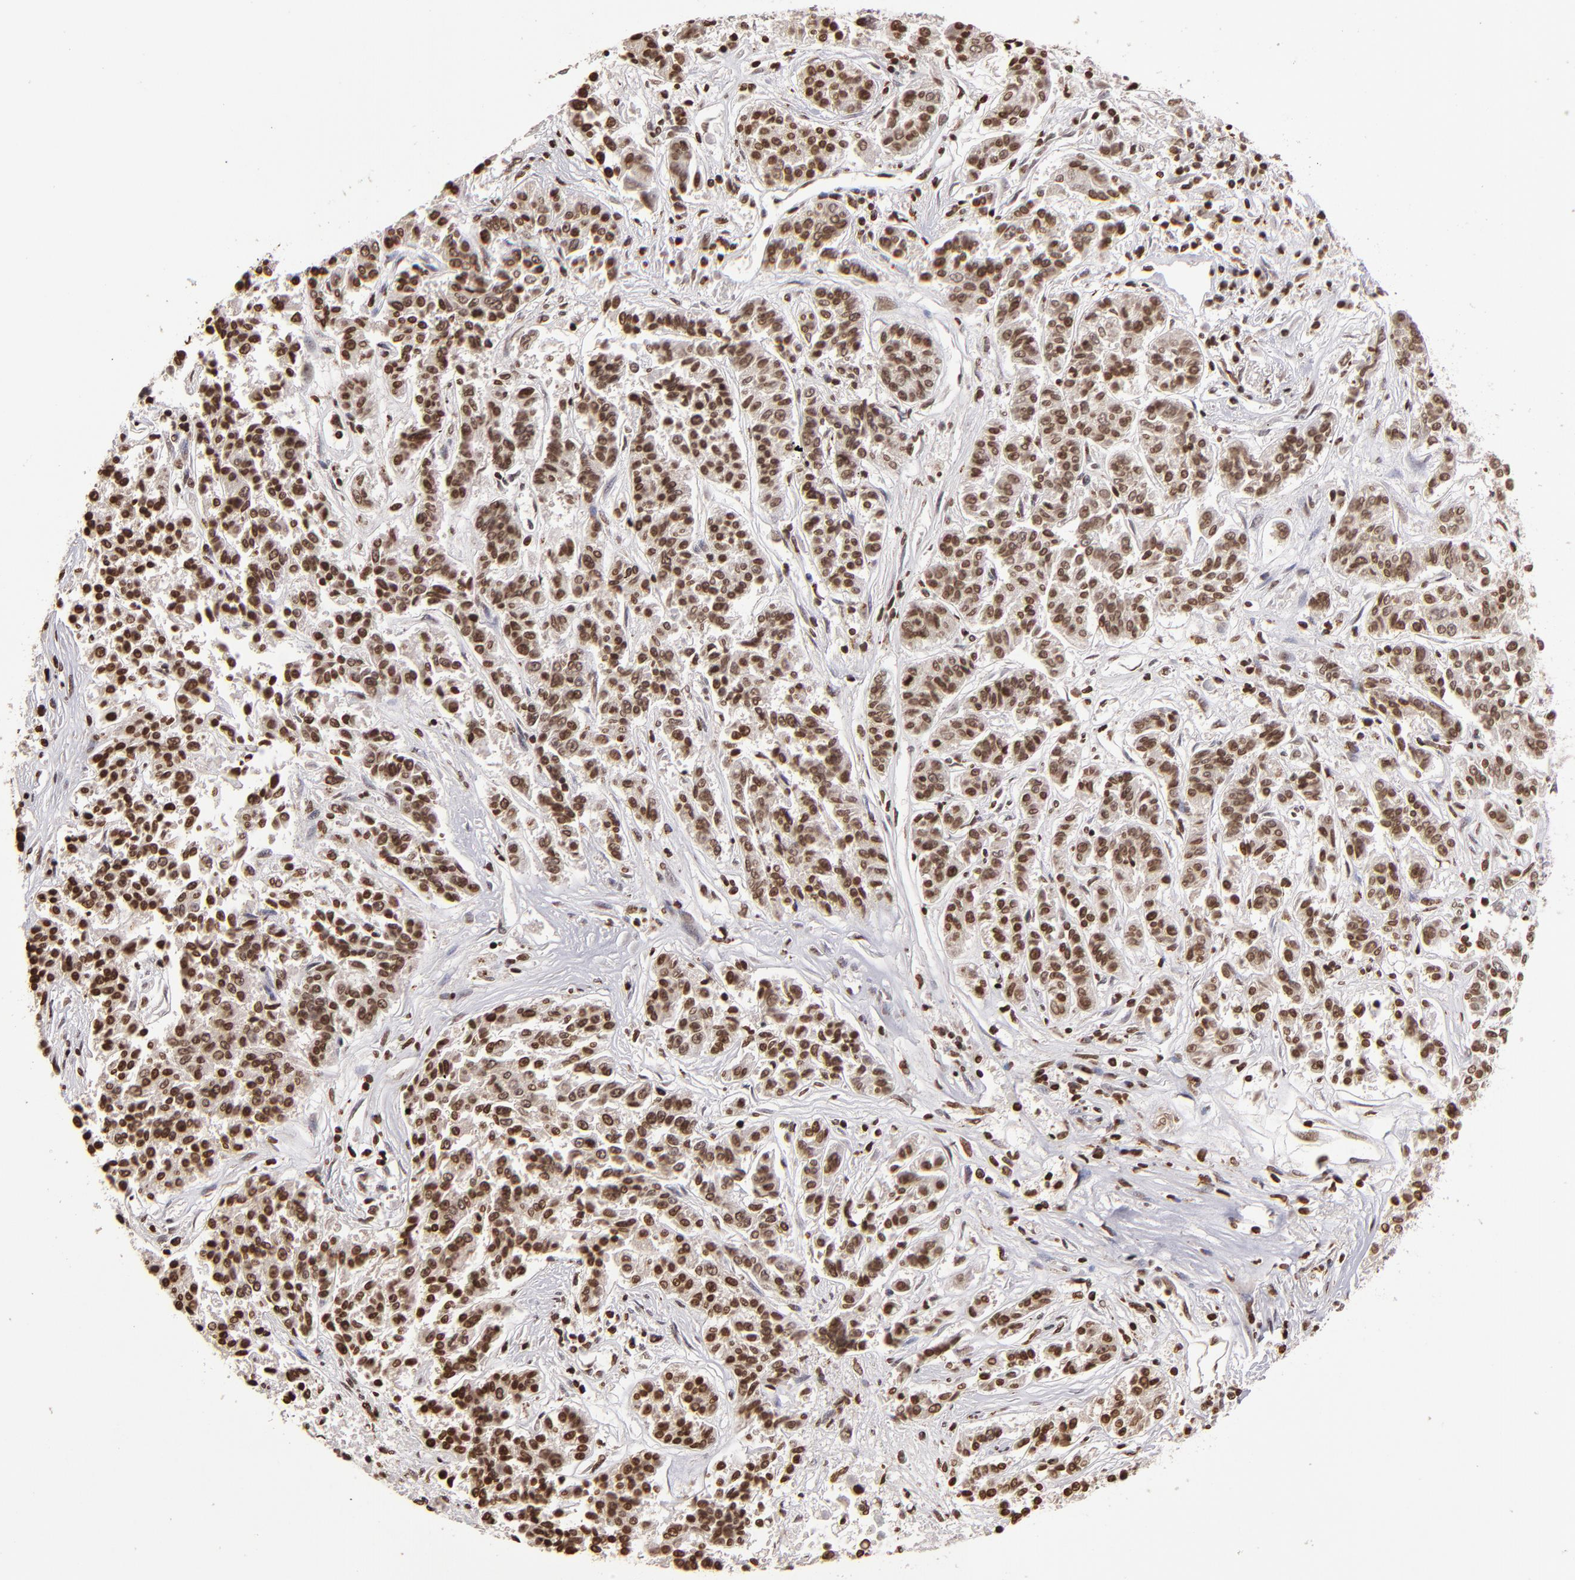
{"staining": {"intensity": "moderate", "quantity": ">75%", "location": "cytoplasmic/membranous,nuclear"}, "tissue": "lung cancer", "cell_type": "Tumor cells", "image_type": "cancer", "snomed": [{"axis": "morphology", "description": "Adenocarcinoma, NOS"}, {"axis": "topography", "description": "Lung"}], "caption": "Protein staining of lung cancer tissue displays moderate cytoplasmic/membranous and nuclear positivity in about >75% of tumor cells.", "gene": "CSDC2", "patient": {"sex": "male", "age": 84}}